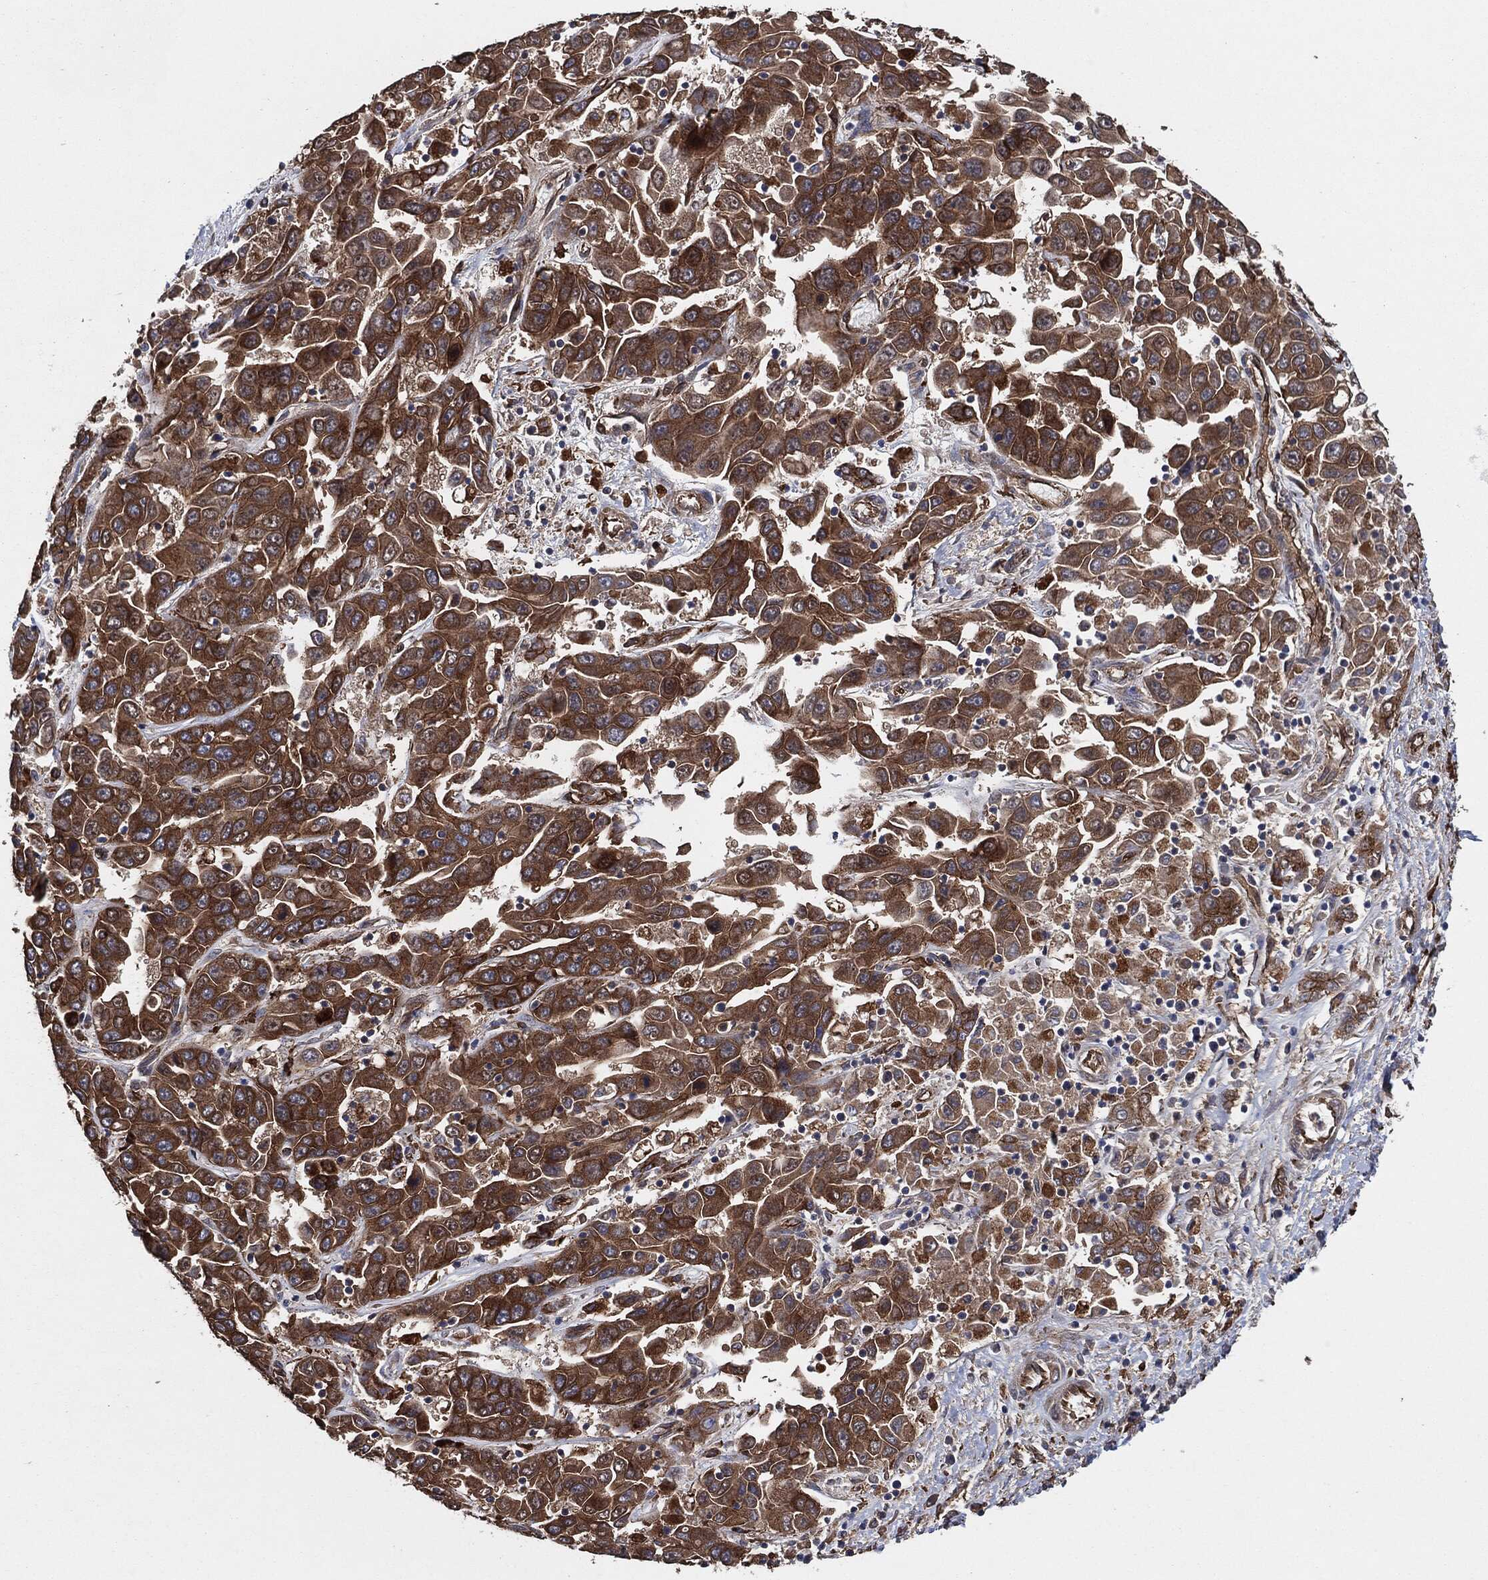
{"staining": {"intensity": "strong", "quantity": ">75%", "location": "cytoplasmic/membranous"}, "tissue": "liver cancer", "cell_type": "Tumor cells", "image_type": "cancer", "snomed": [{"axis": "morphology", "description": "Cholangiocarcinoma"}, {"axis": "topography", "description": "Liver"}], "caption": "The histopathology image demonstrates staining of liver cancer, revealing strong cytoplasmic/membranous protein positivity (brown color) within tumor cells.", "gene": "CTNNA1", "patient": {"sex": "female", "age": 52}}